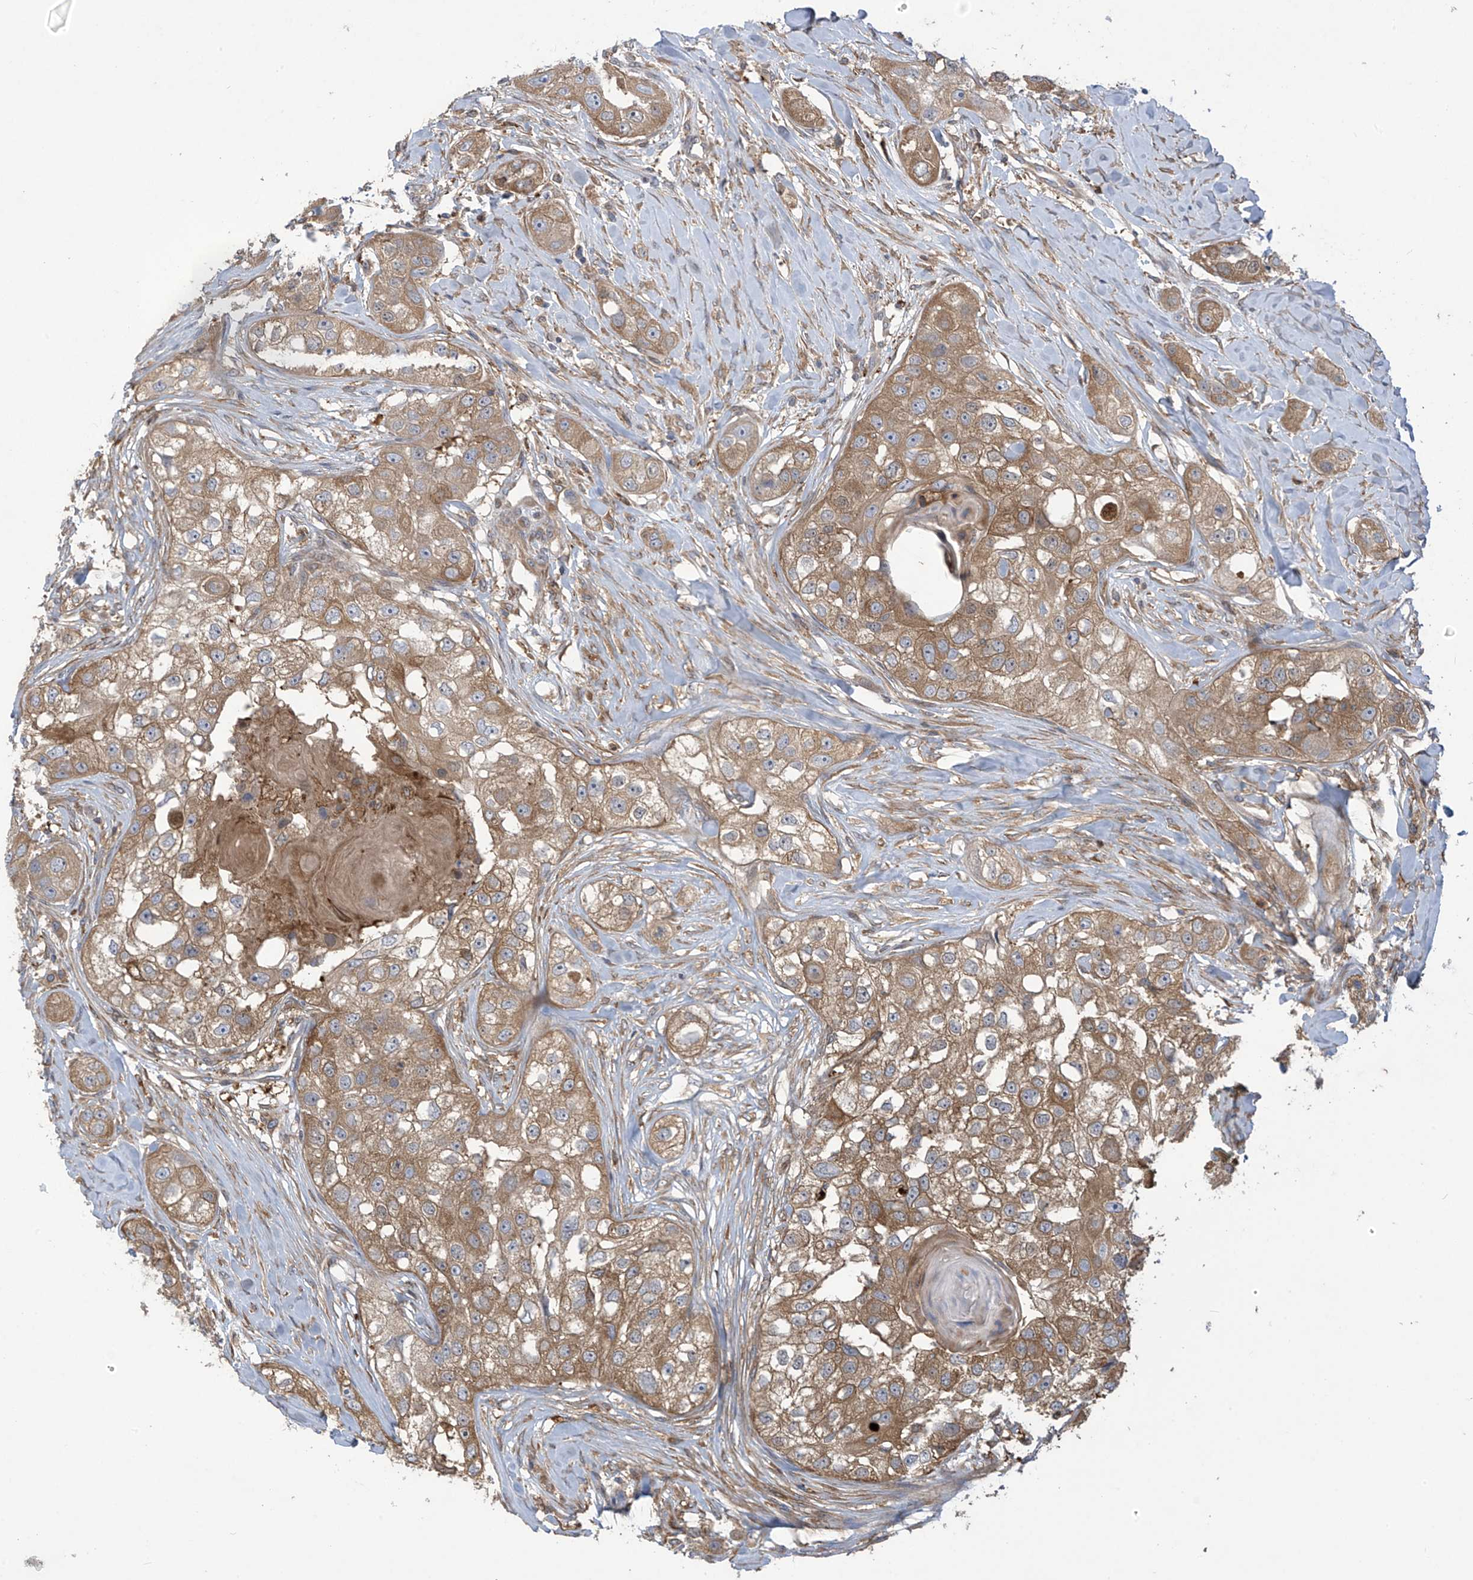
{"staining": {"intensity": "moderate", "quantity": ">75%", "location": "cytoplasmic/membranous"}, "tissue": "head and neck cancer", "cell_type": "Tumor cells", "image_type": "cancer", "snomed": [{"axis": "morphology", "description": "Normal tissue, NOS"}, {"axis": "morphology", "description": "Squamous cell carcinoma, NOS"}, {"axis": "topography", "description": "Skeletal muscle"}, {"axis": "topography", "description": "Head-Neck"}], "caption": "Human head and neck cancer (squamous cell carcinoma) stained with a brown dye shows moderate cytoplasmic/membranous positive positivity in about >75% of tumor cells.", "gene": "ADI1", "patient": {"sex": "male", "age": 51}}